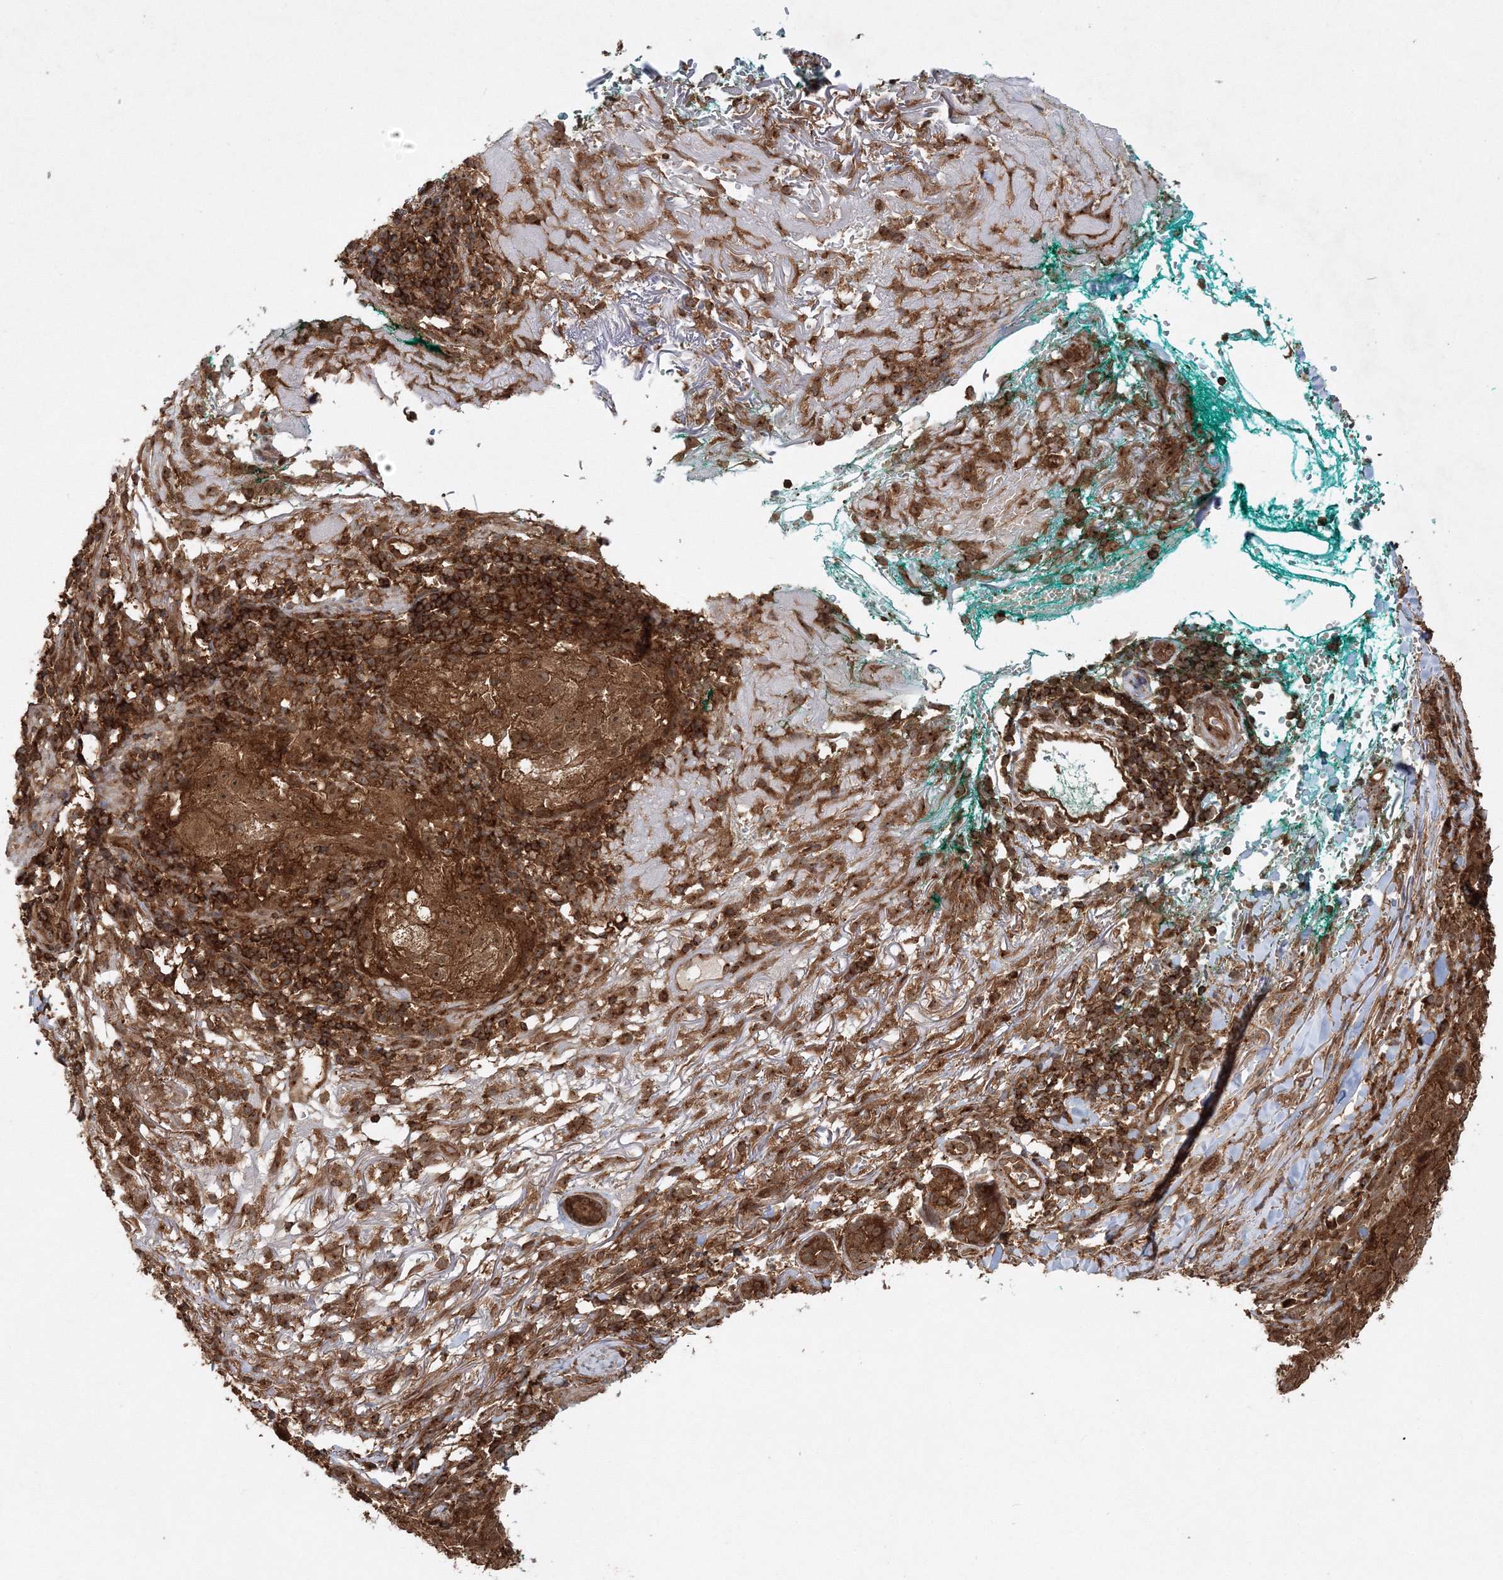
{"staining": {"intensity": "strong", "quantity": ">75%", "location": "cytoplasmic/membranous"}, "tissue": "melanoma", "cell_type": "Tumor cells", "image_type": "cancer", "snomed": [{"axis": "morphology", "description": "Necrosis, NOS"}, {"axis": "morphology", "description": "Malignant melanoma, NOS"}, {"axis": "topography", "description": "Skin"}], "caption": "Tumor cells demonstrate strong cytoplasmic/membranous positivity in approximately >75% of cells in malignant melanoma.", "gene": "WDR37", "patient": {"sex": "female", "age": 87}}